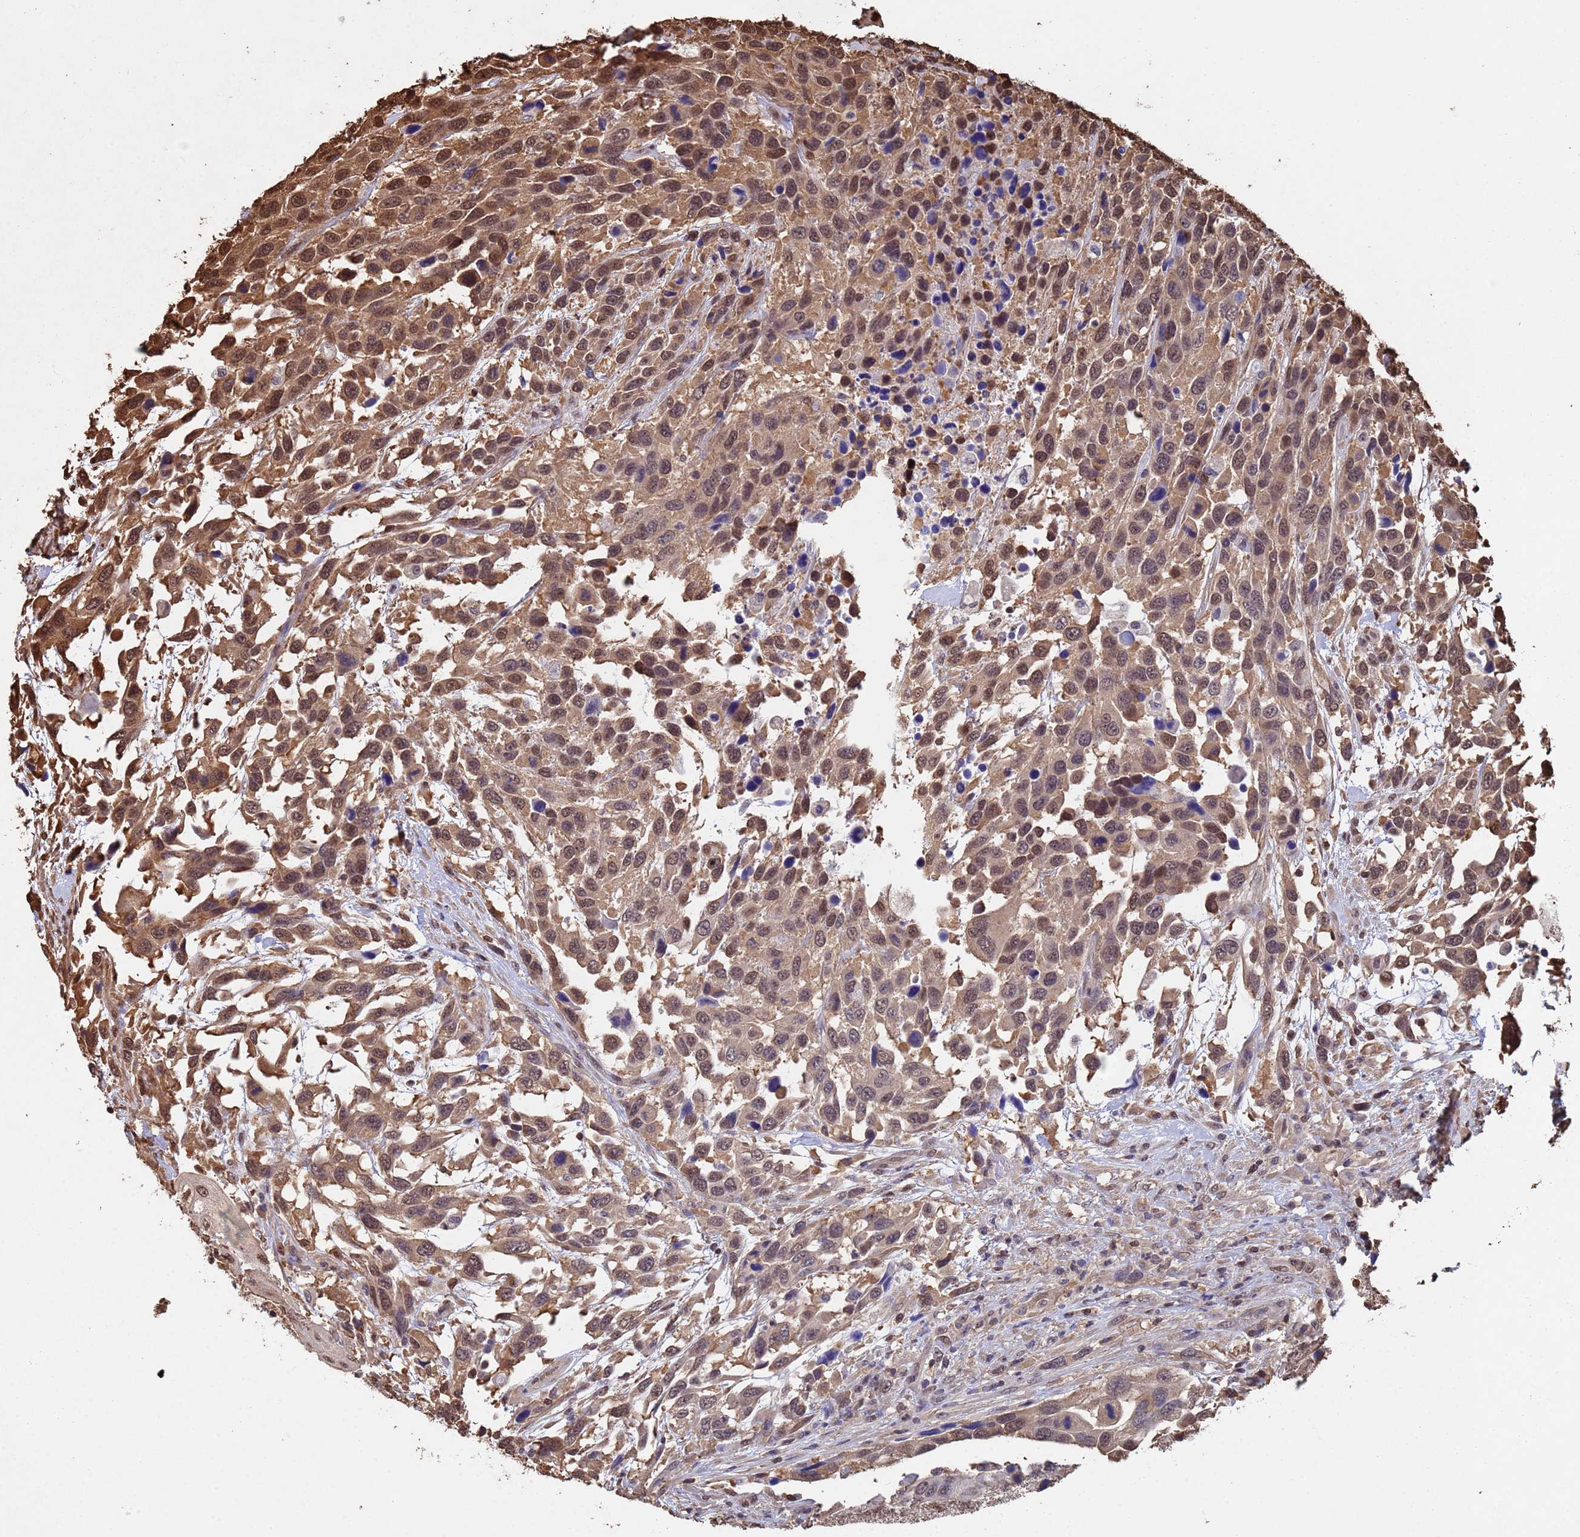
{"staining": {"intensity": "moderate", "quantity": "25%-75%", "location": "cytoplasmic/membranous,nuclear"}, "tissue": "urothelial cancer", "cell_type": "Tumor cells", "image_type": "cancer", "snomed": [{"axis": "morphology", "description": "Urothelial carcinoma, High grade"}, {"axis": "topography", "description": "Urinary bladder"}], "caption": "There is medium levels of moderate cytoplasmic/membranous and nuclear positivity in tumor cells of urothelial carcinoma (high-grade), as demonstrated by immunohistochemical staining (brown color).", "gene": "SUMO4", "patient": {"sex": "female", "age": 70}}